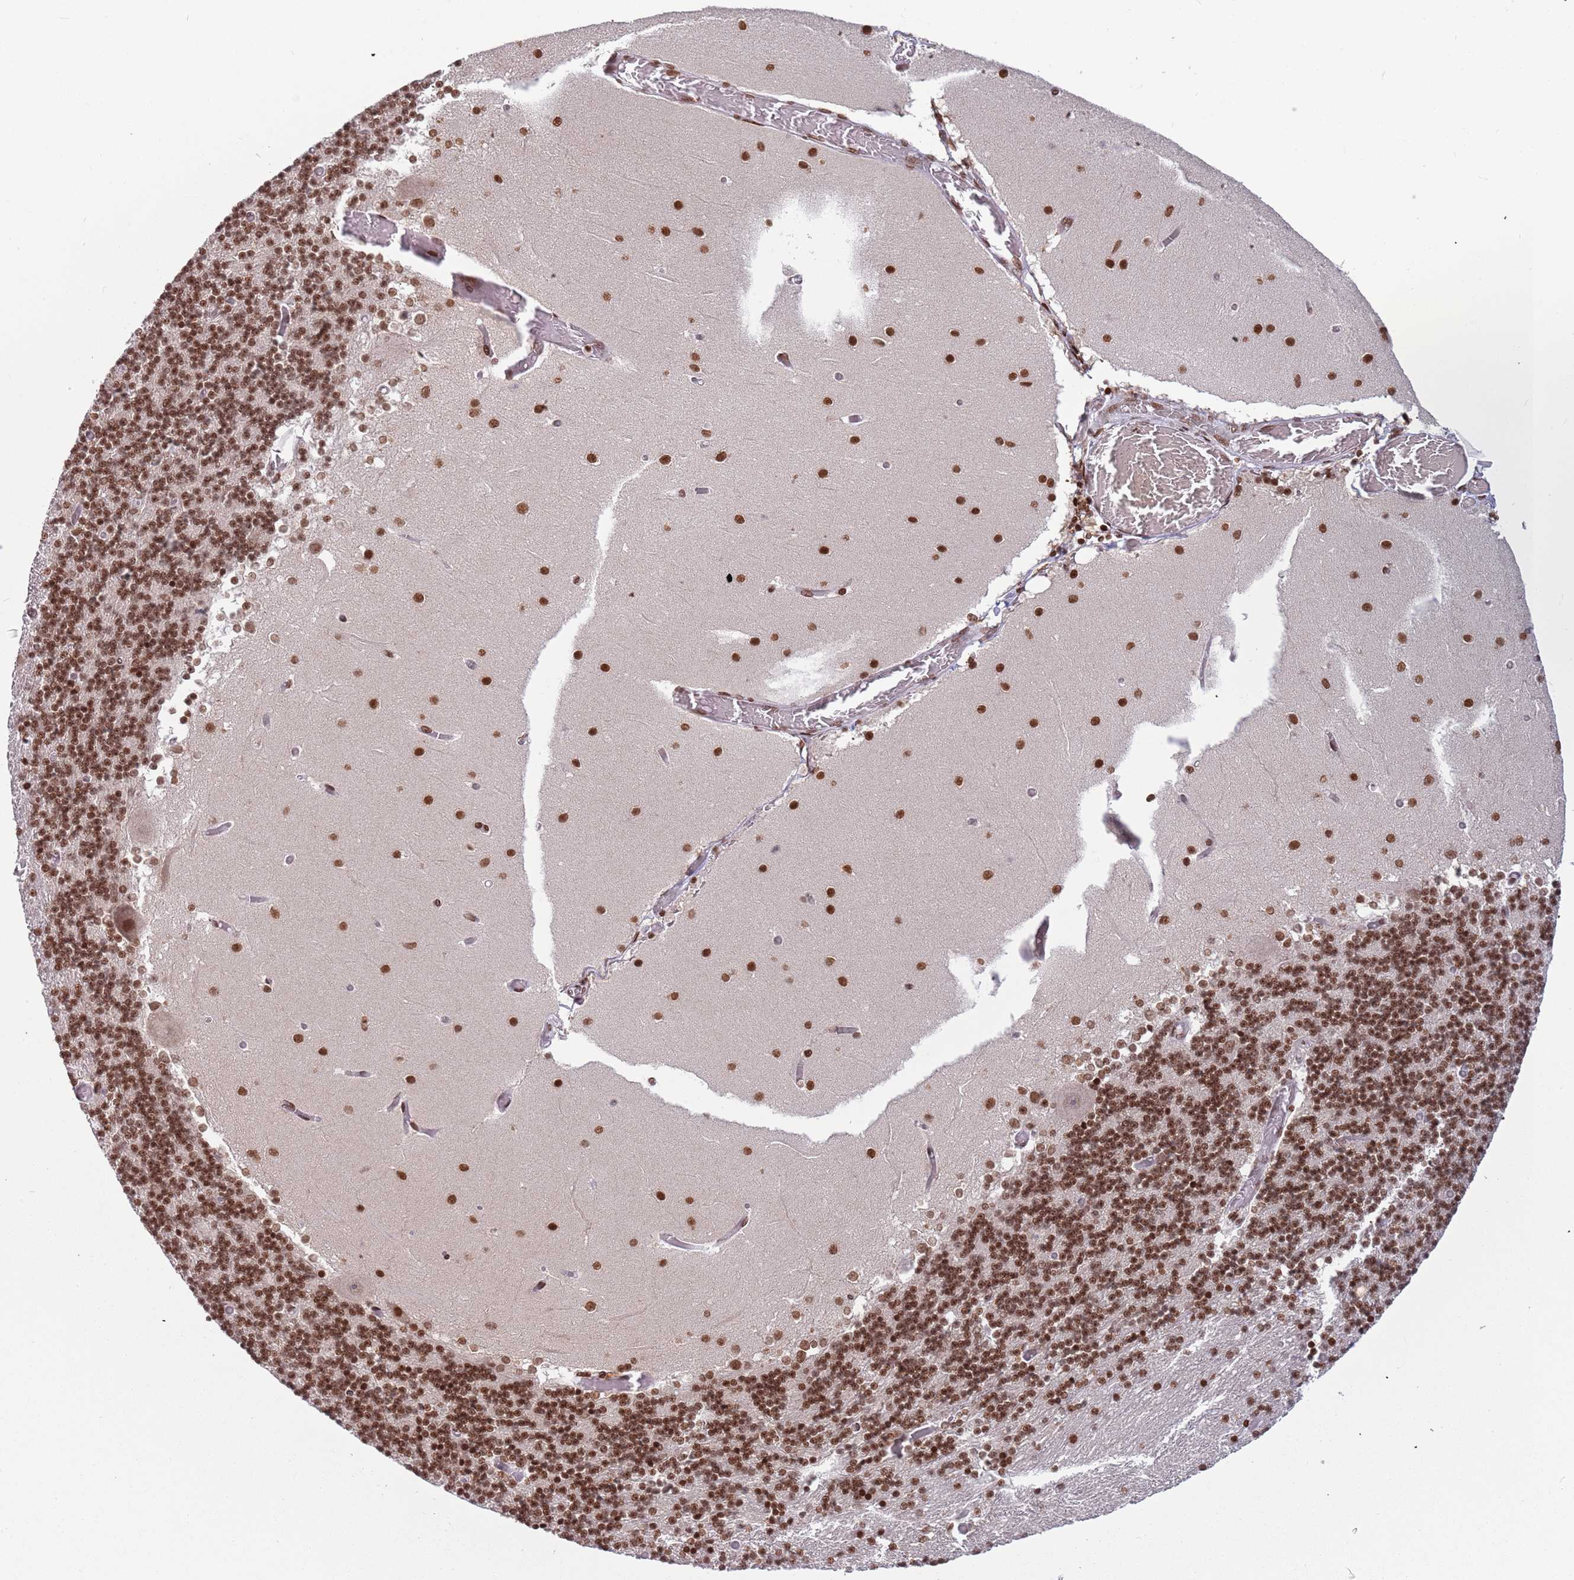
{"staining": {"intensity": "strong", "quantity": ">75%", "location": "nuclear"}, "tissue": "cerebellum", "cell_type": "Cells in granular layer", "image_type": "normal", "snomed": [{"axis": "morphology", "description": "Normal tissue, NOS"}, {"axis": "topography", "description": "Cerebellum"}], "caption": "Protein staining demonstrates strong nuclear staining in approximately >75% of cells in granular layer in normal cerebellum.", "gene": "SH3RF3", "patient": {"sex": "female", "age": 28}}